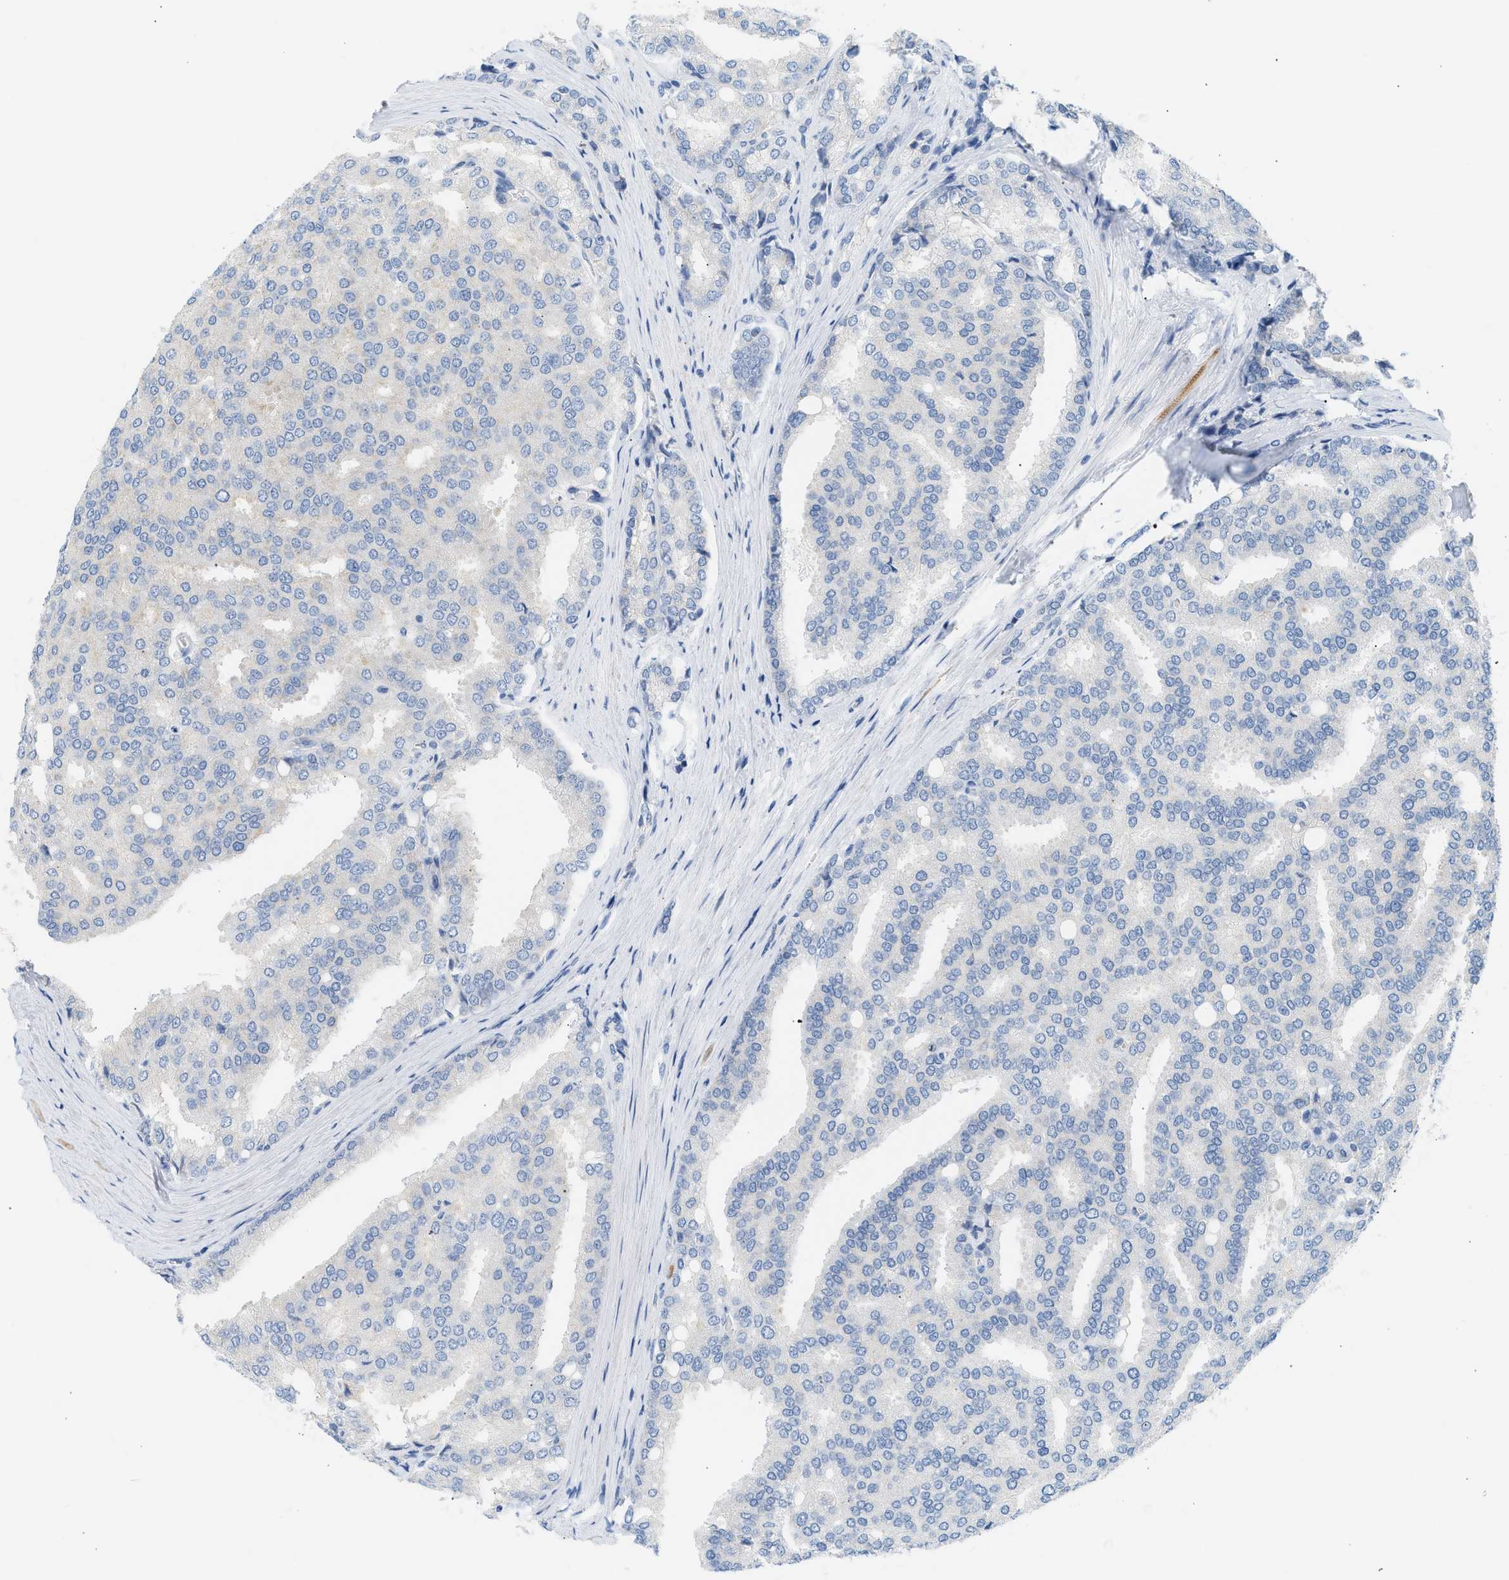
{"staining": {"intensity": "weak", "quantity": "<25%", "location": "cytoplasmic/membranous"}, "tissue": "prostate cancer", "cell_type": "Tumor cells", "image_type": "cancer", "snomed": [{"axis": "morphology", "description": "Adenocarcinoma, High grade"}, {"axis": "topography", "description": "Prostate"}], "caption": "The IHC micrograph has no significant staining in tumor cells of prostate cancer tissue.", "gene": "NDUFS8", "patient": {"sex": "male", "age": 50}}